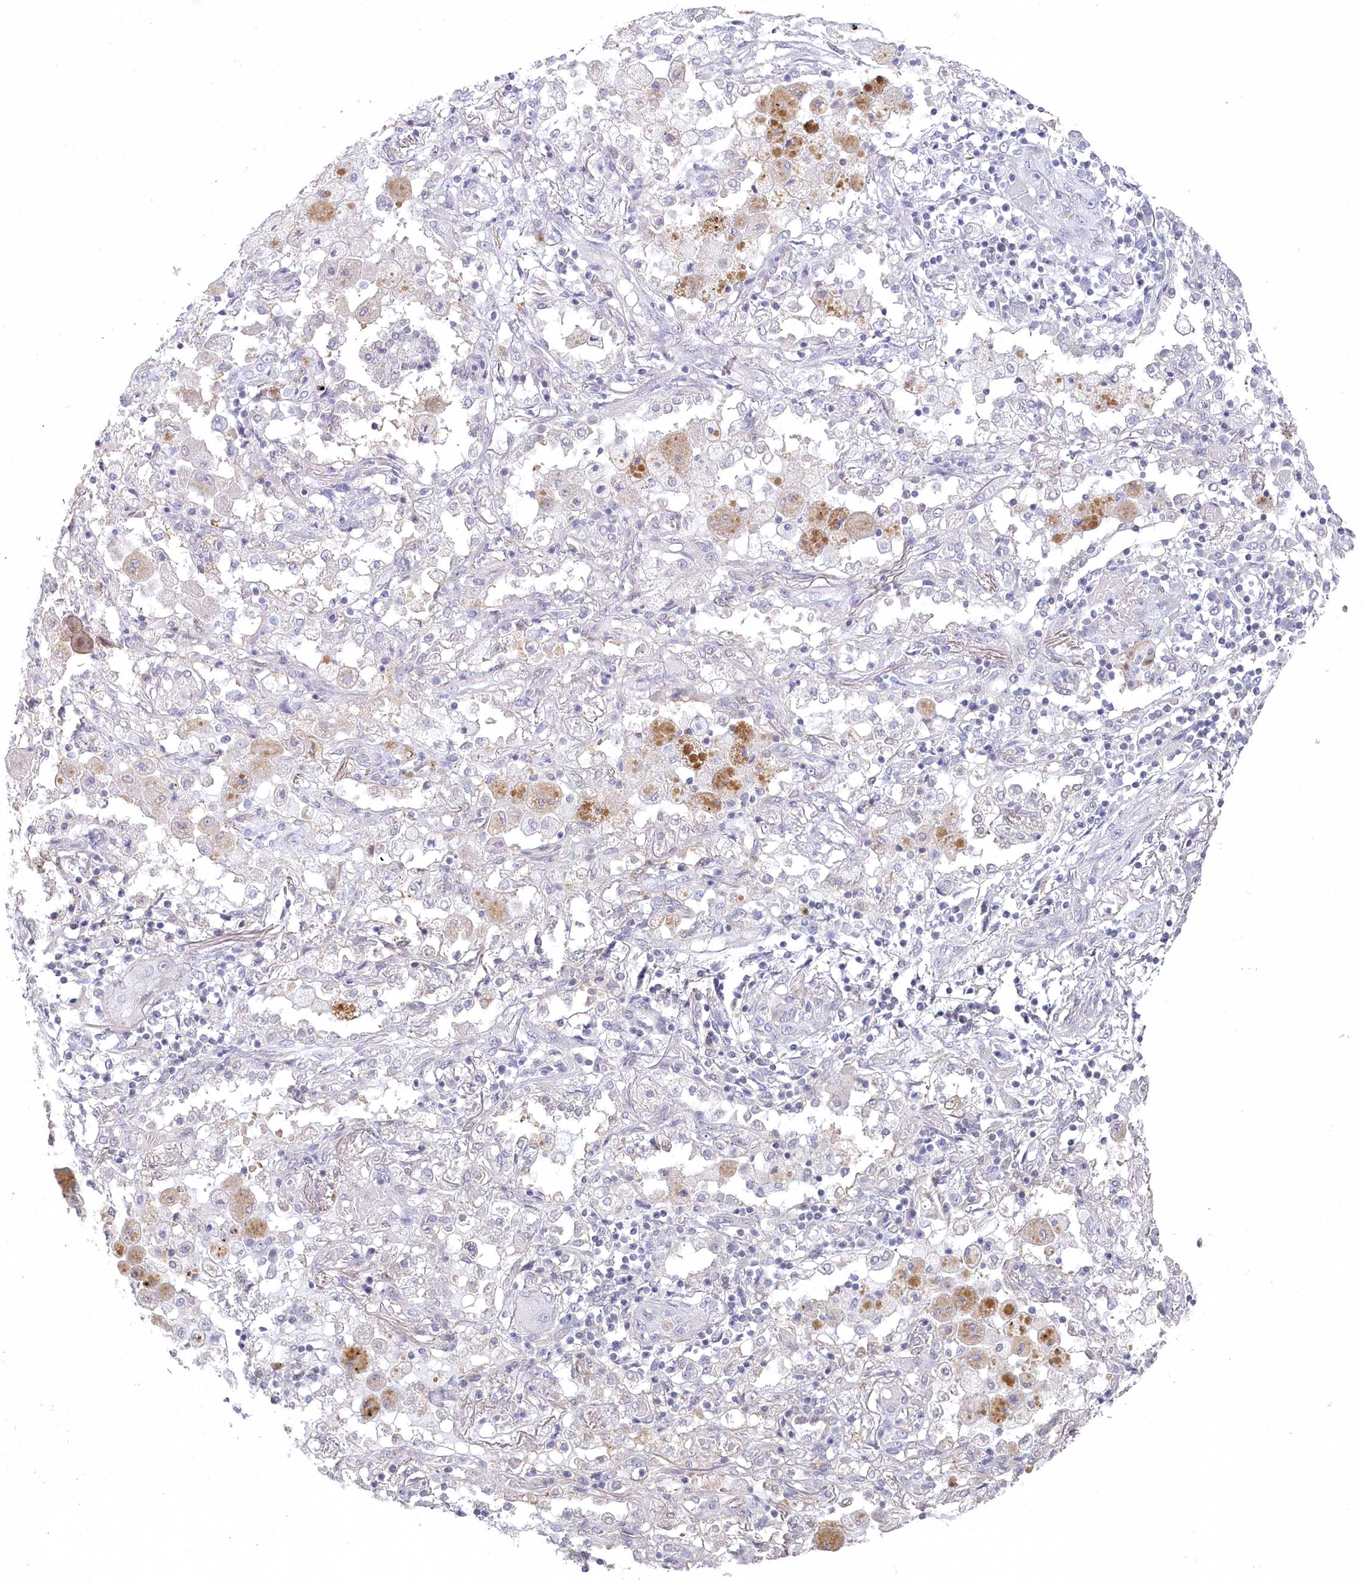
{"staining": {"intensity": "negative", "quantity": "none", "location": "none"}, "tissue": "lung cancer", "cell_type": "Tumor cells", "image_type": "cancer", "snomed": [{"axis": "morphology", "description": "Squamous cell carcinoma, NOS"}, {"axis": "topography", "description": "Lung"}], "caption": "This is an IHC image of human squamous cell carcinoma (lung). There is no expression in tumor cells.", "gene": "AAMDC", "patient": {"sex": "female", "age": 47}}